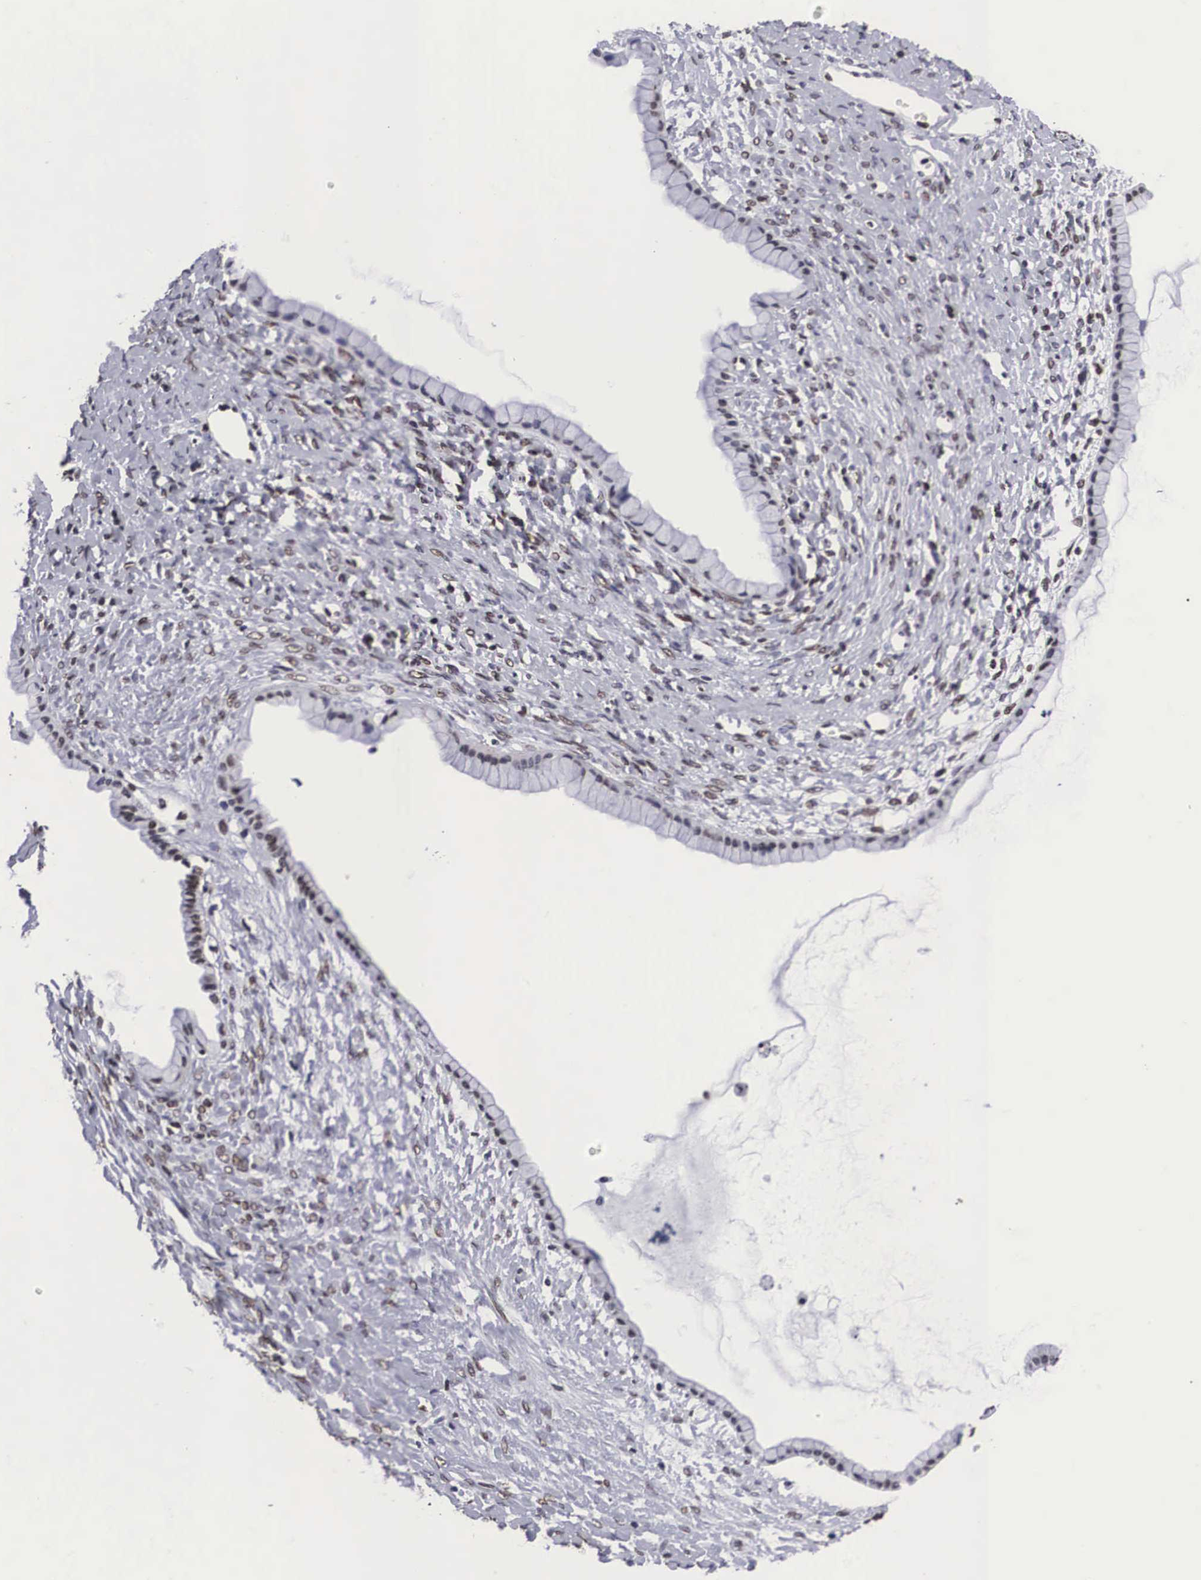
{"staining": {"intensity": "weak", "quantity": "25%-75%", "location": "nuclear"}, "tissue": "ovarian cancer", "cell_type": "Tumor cells", "image_type": "cancer", "snomed": [{"axis": "morphology", "description": "Cystadenocarcinoma, mucinous, NOS"}, {"axis": "topography", "description": "Ovary"}], "caption": "Immunohistochemical staining of human mucinous cystadenocarcinoma (ovarian) shows low levels of weak nuclear expression in about 25%-75% of tumor cells. The protein of interest is stained brown, and the nuclei are stained in blue (DAB (3,3'-diaminobenzidine) IHC with brightfield microscopy, high magnification).", "gene": "MECP2", "patient": {"sex": "female", "age": 25}}